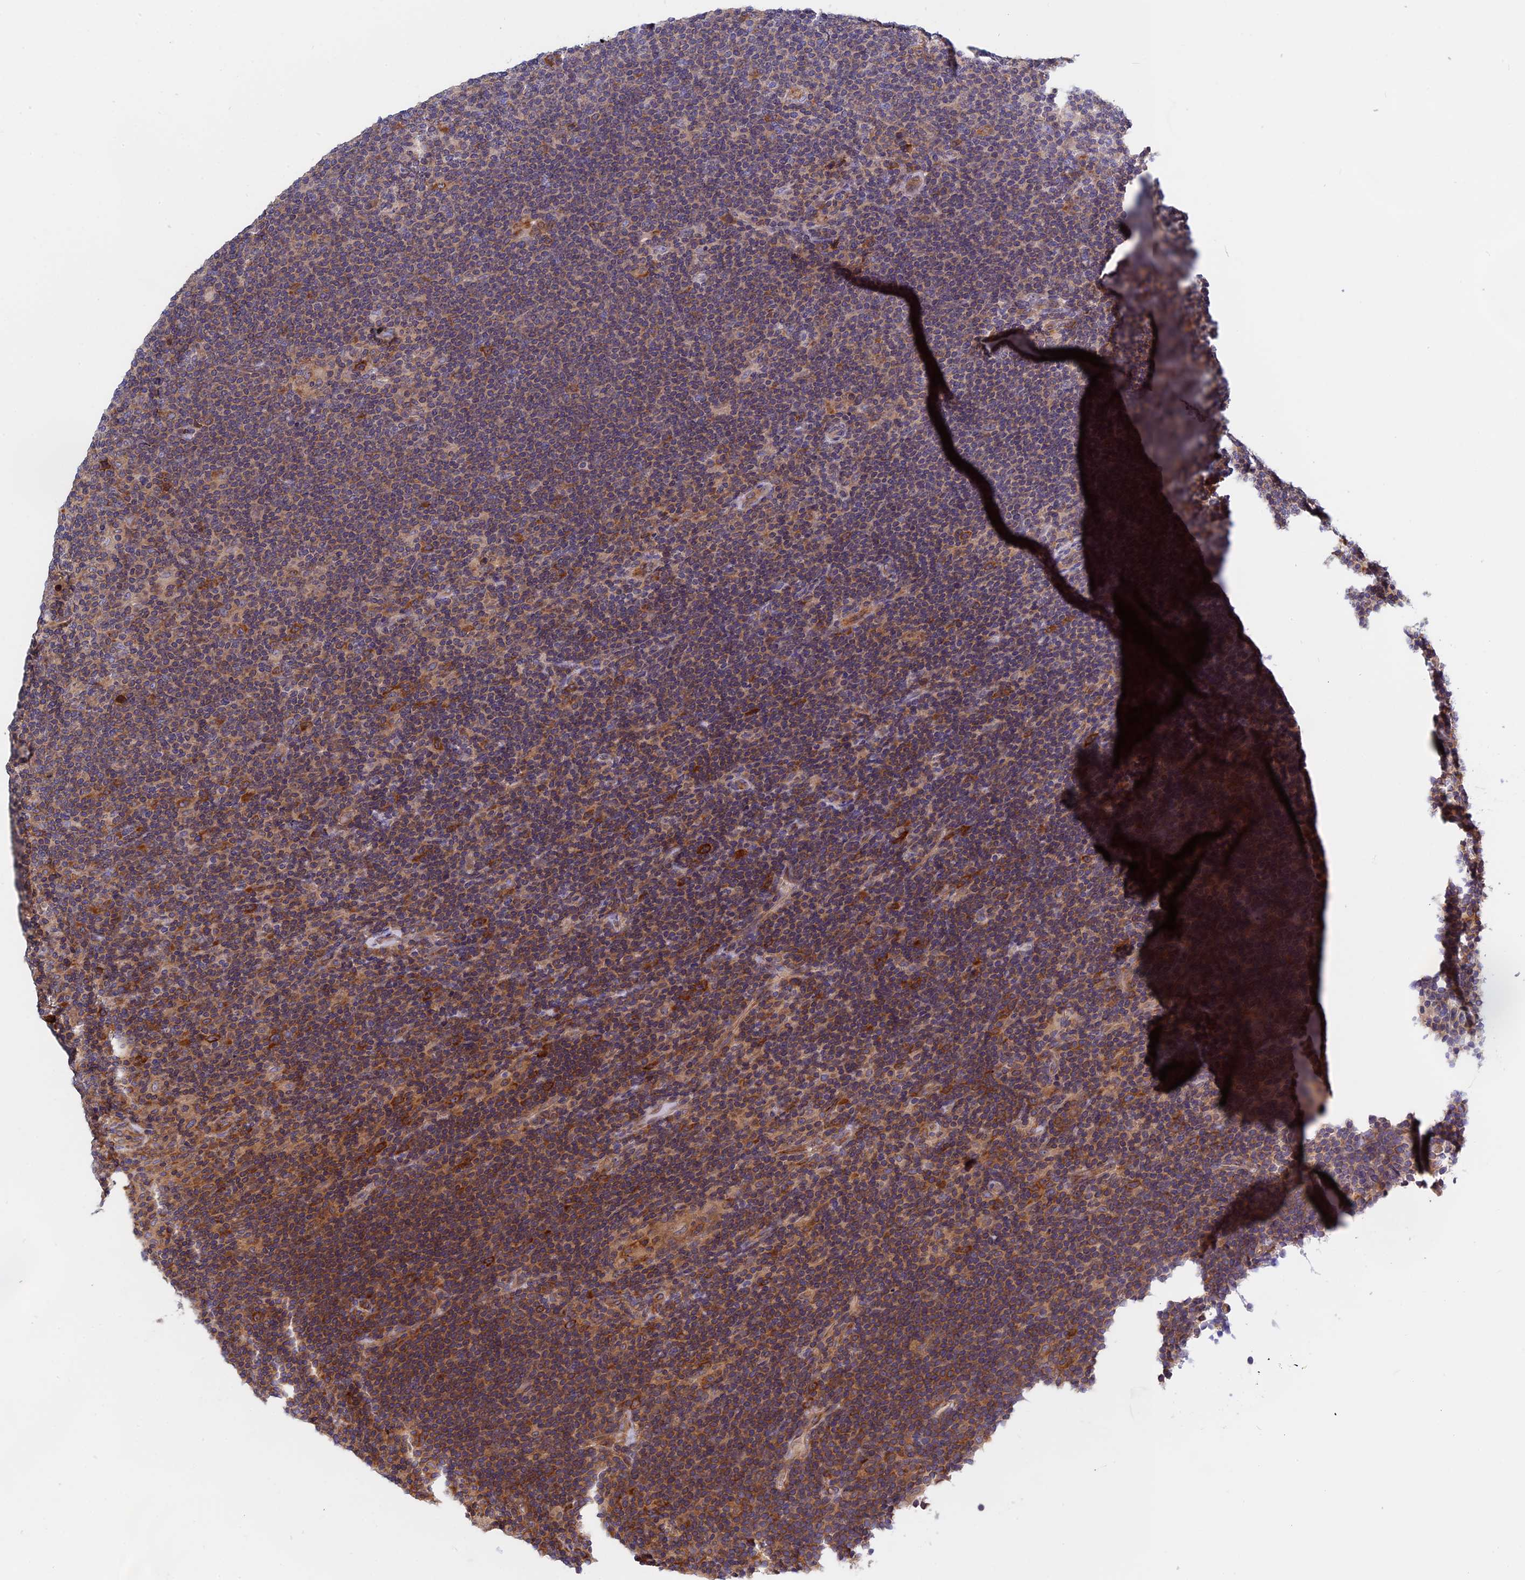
{"staining": {"intensity": "negative", "quantity": "none", "location": "none"}, "tissue": "lymphoma", "cell_type": "Tumor cells", "image_type": "cancer", "snomed": [{"axis": "morphology", "description": "Hodgkin's disease, NOS"}, {"axis": "topography", "description": "Lymph node"}], "caption": "Lymphoma was stained to show a protein in brown. There is no significant expression in tumor cells. (DAB (3,3'-diaminobenzidine) IHC visualized using brightfield microscopy, high magnification).", "gene": "NAA10", "patient": {"sex": "female", "age": 57}}